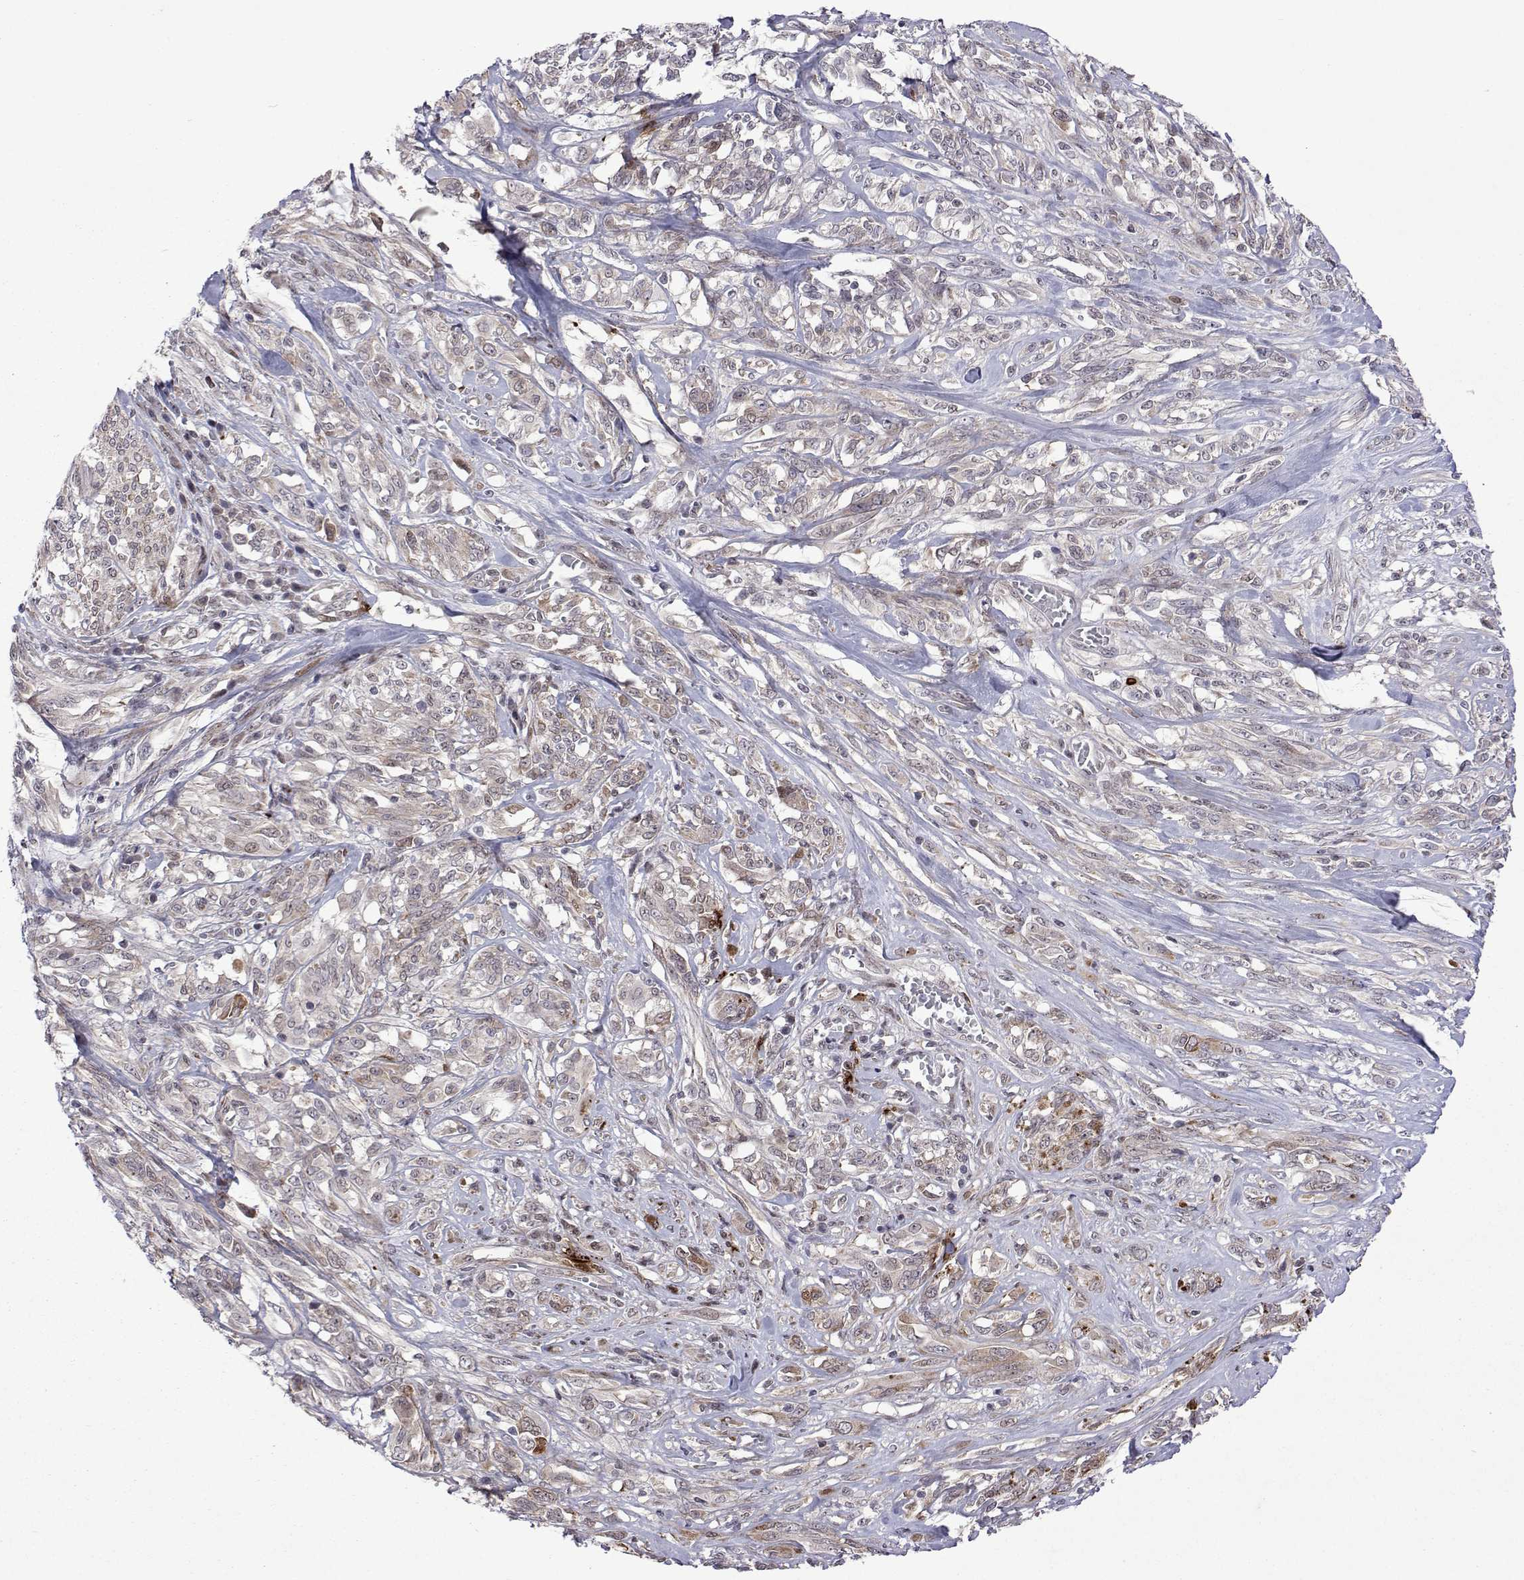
{"staining": {"intensity": "negative", "quantity": "none", "location": "none"}, "tissue": "melanoma", "cell_type": "Tumor cells", "image_type": "cancer", "snomed": [{"axis": "morphology", "description": "Malignant melanoma, NOS"}, {"axis": "topography", "description": "Skin"}], "caption": "A photomicrograph of malignant melanoma stained for a protein displays no brown staining in tumor cells.", "gene": "EFCAB3", "patient": {"sex": "female", "age": 91}}